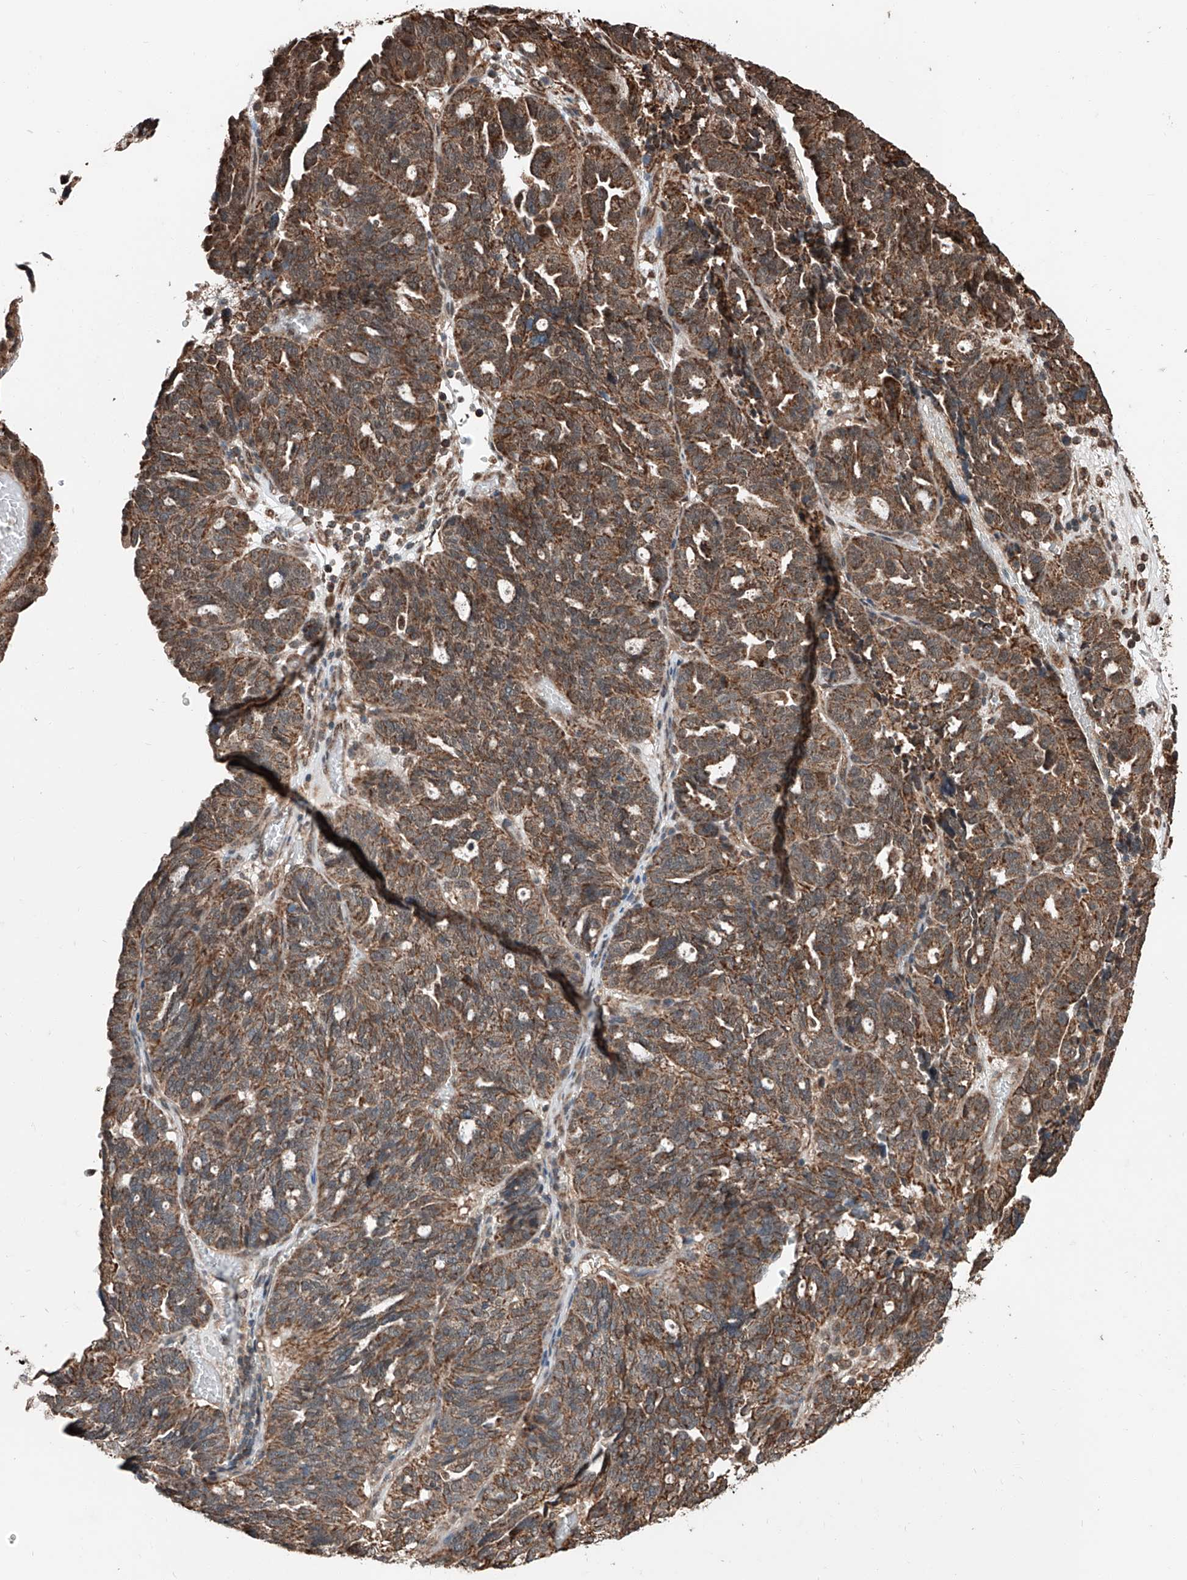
{"staining": {"intensity": "moderate", "quantity": ">75%", "location": "cytoplasmic/membranous"}, "tissue": "ovarian cancer", "cell_type": "Tumor cells", "image_type": "cancer", "snomed": [{"axis": "morphology", "description": "Cystadenocarcinoma, serous, NOS"}, {"axis": "topography", "description": "Ovary"}], "caption": "High-magnification brightfield microscopy of serous cystadenocarcinoma (ovarian) stained with DAB (3,3'-diaminobenzidine) (brown) and counterstained with hematoxylin (blue). tumor cells exhibit moderate cytoplasmic/membranous positivity is identified in about>75% of cells.", "gene": "ZNF445", "patient": {"sex": "female", "age": 59}}